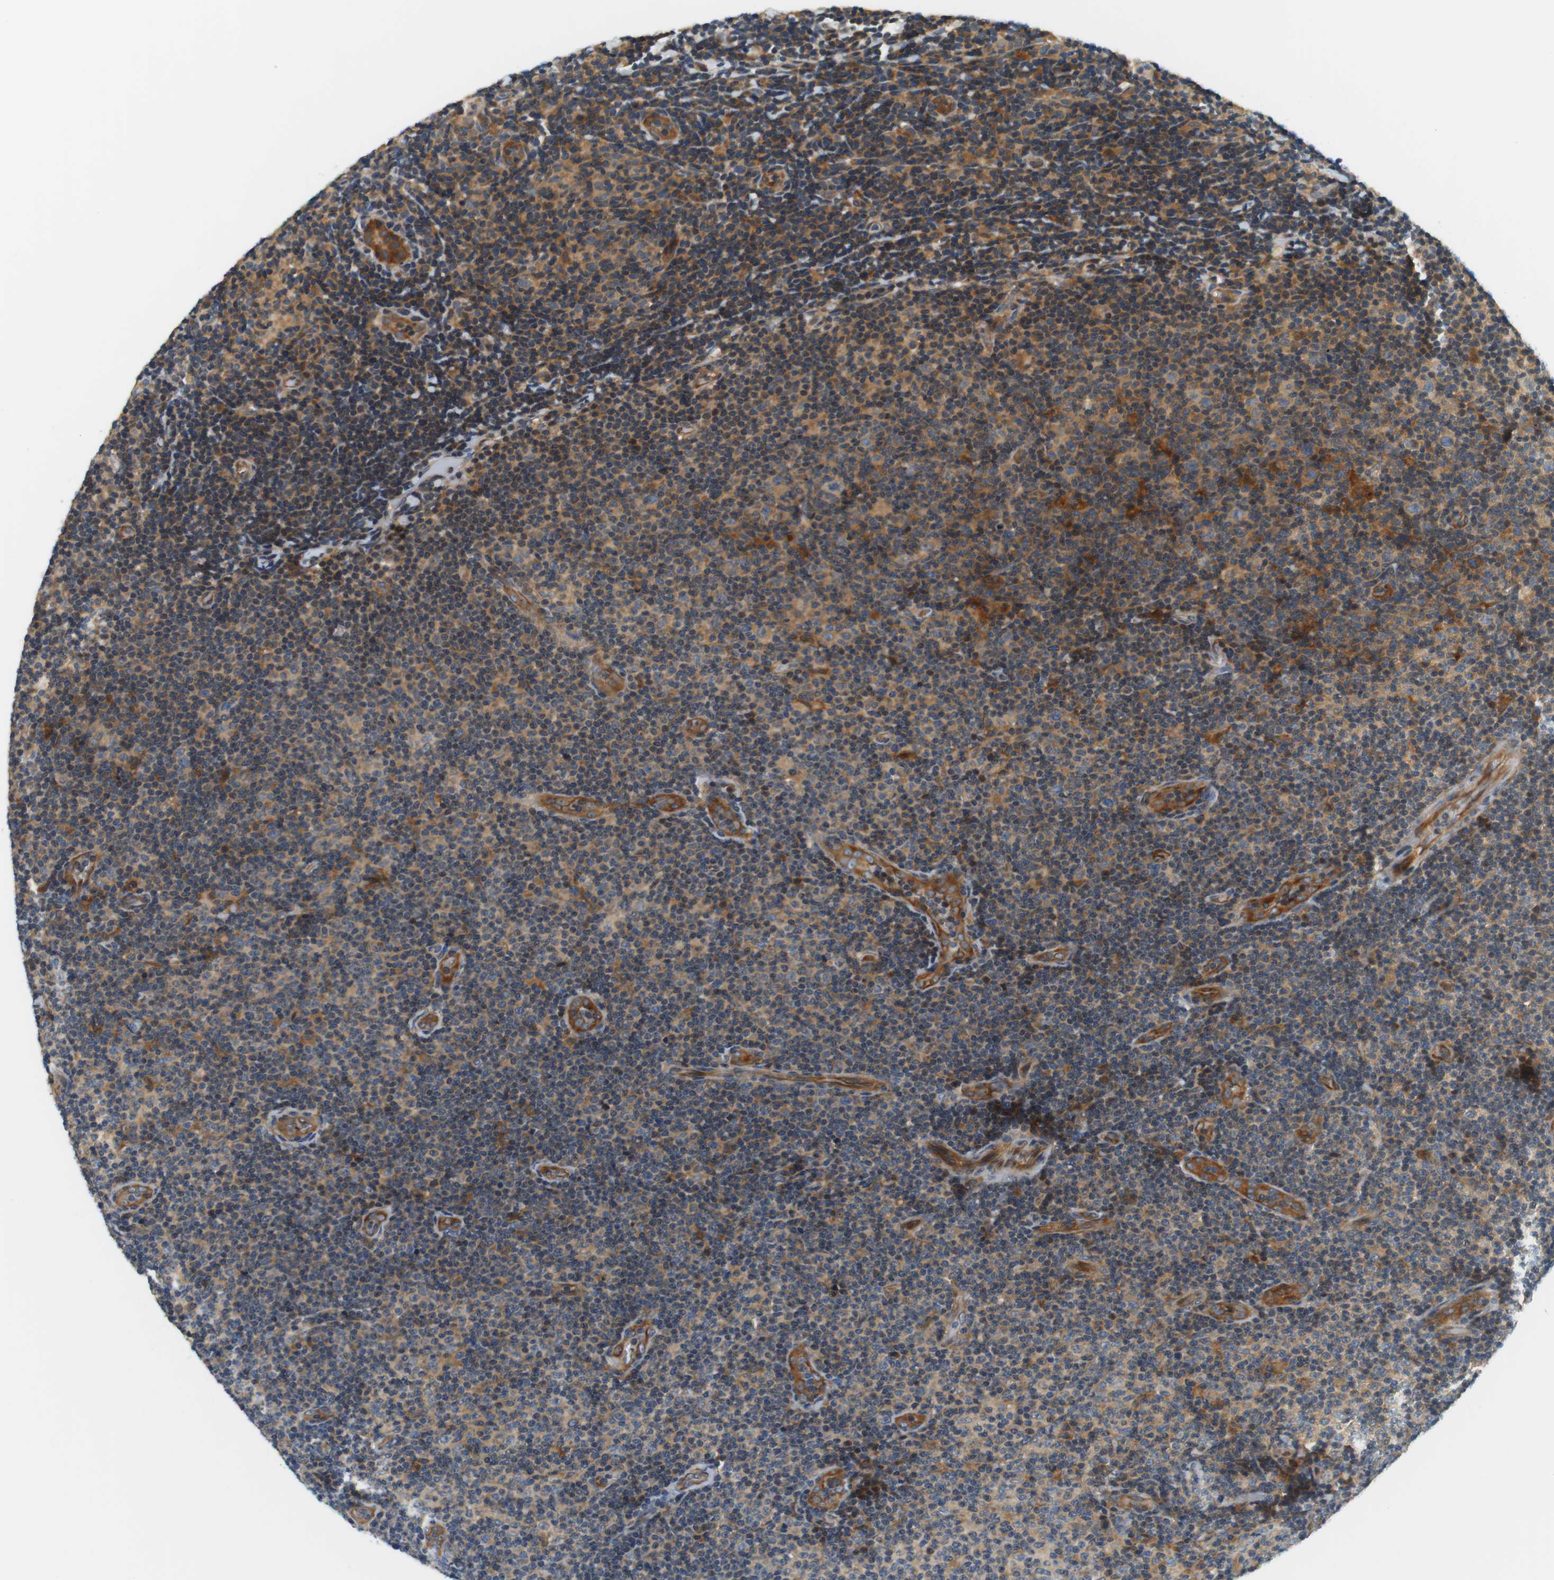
{"staining": {"intensity": "moderate", "quantity": "25%-75%", "location": "cytoplasmic/membranous"}, "tissue": "lymphoma", "cell_type": "Tumor cells", "image_type": "cancer", "snomed": [{"axis": "morphology", "description": "Malignant lymphoma, non-Hodgkin's type, Low grade"}, {"axis": "topography", "description": "Lymph node"}], "caption": "Protein staining of malignant lymphoma, non-Hodgkin's type (low-grade) tissue exhibits moderate cytoplasmic/membranous staining in about 25%-75% of tumor cells.", "gene": "SH3GLB1", "patient": {"sex": "male", "age": 83}}